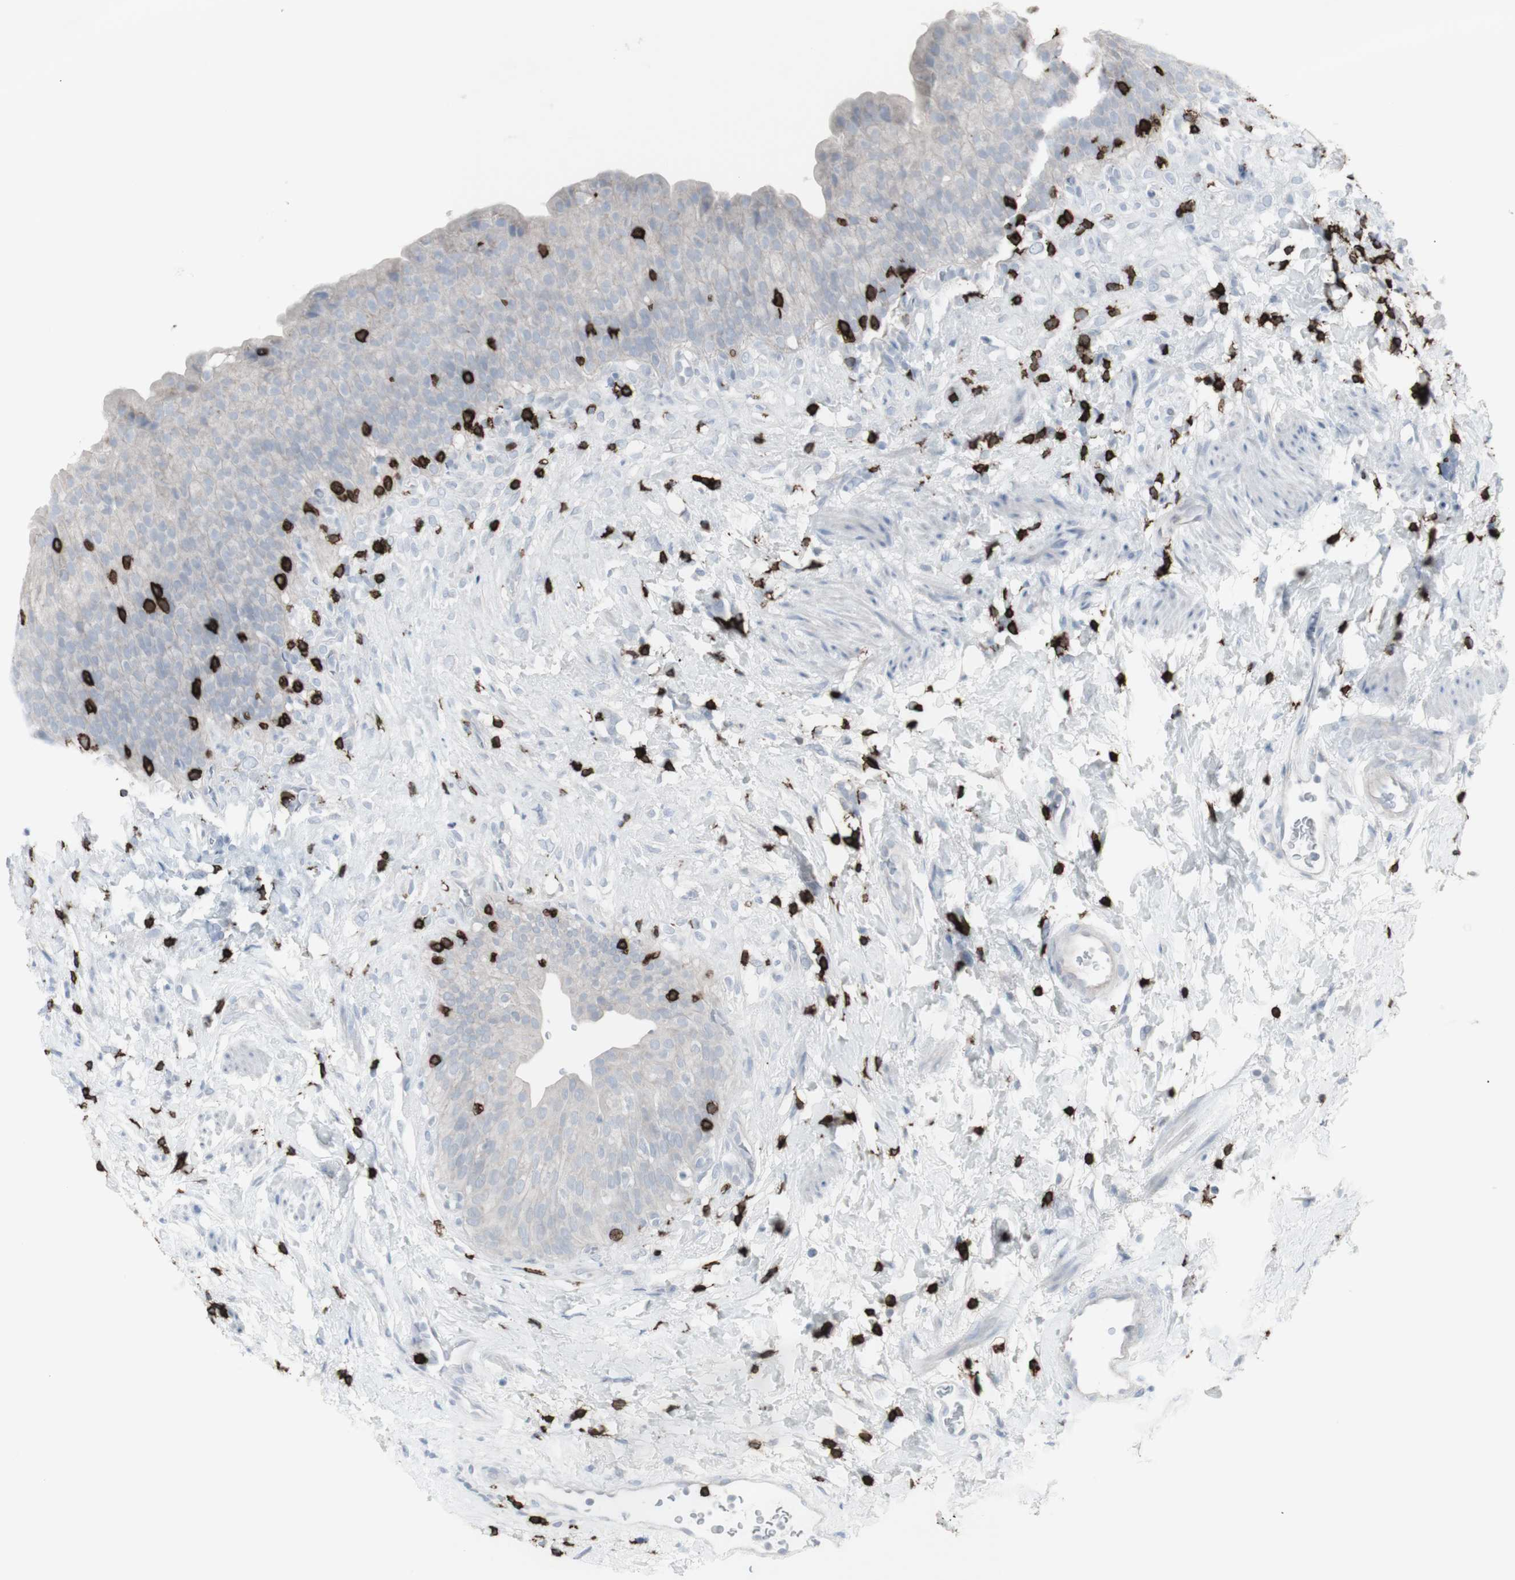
{"staining": {"intensity": "negative", "quantity": "none", "location": "none"}, "tissue": "urinary bladder", "cell_type": "Urothelial cells", "image_type": "normal", "snomed": [{"axis": "morphology", "description": "Normal tissue, NOS"}, {"axis": "topography", "description": "Urinary bladder"}], "caption": "IHC micrograph of unremarkable urinary bladder stained for a protein (brown), which displays no expression in urothelial cells.", "gene": "CD247", "patient": {"sex": "female", "age": 79}}